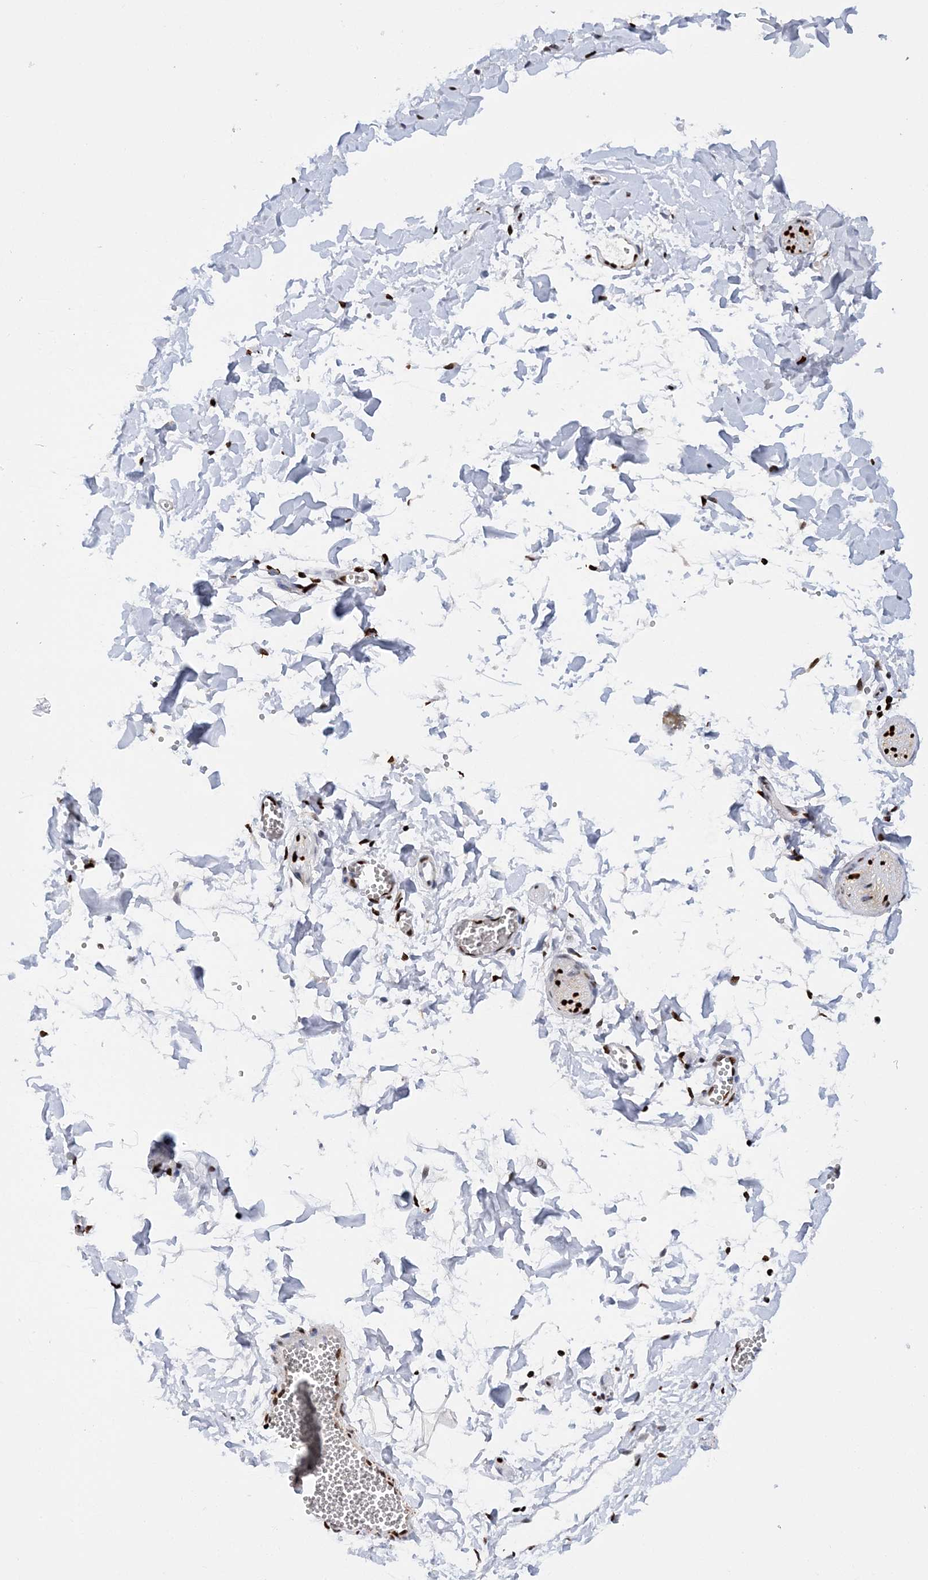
{"staining": {"intensity": "negative", "quantity": "none", "location": "none"}, "tissue": "adipose tissue", "cell_type": "Adipocytes", "image_type": "normal", "snomed": [{"axis": "morphology", "description": "Normal tissue, NOS"}, {"axis": "topography", "description": "Gallbladder"}, {"axis": "topography", "description": "Peripheral nerve tissue"}], "caption": "Immunohistochemical staining of normal adipose tissue reveals no significant positivity in adipocytes.", "gene": "NIT2", "patient": {"sex": "male", "age": 38}}